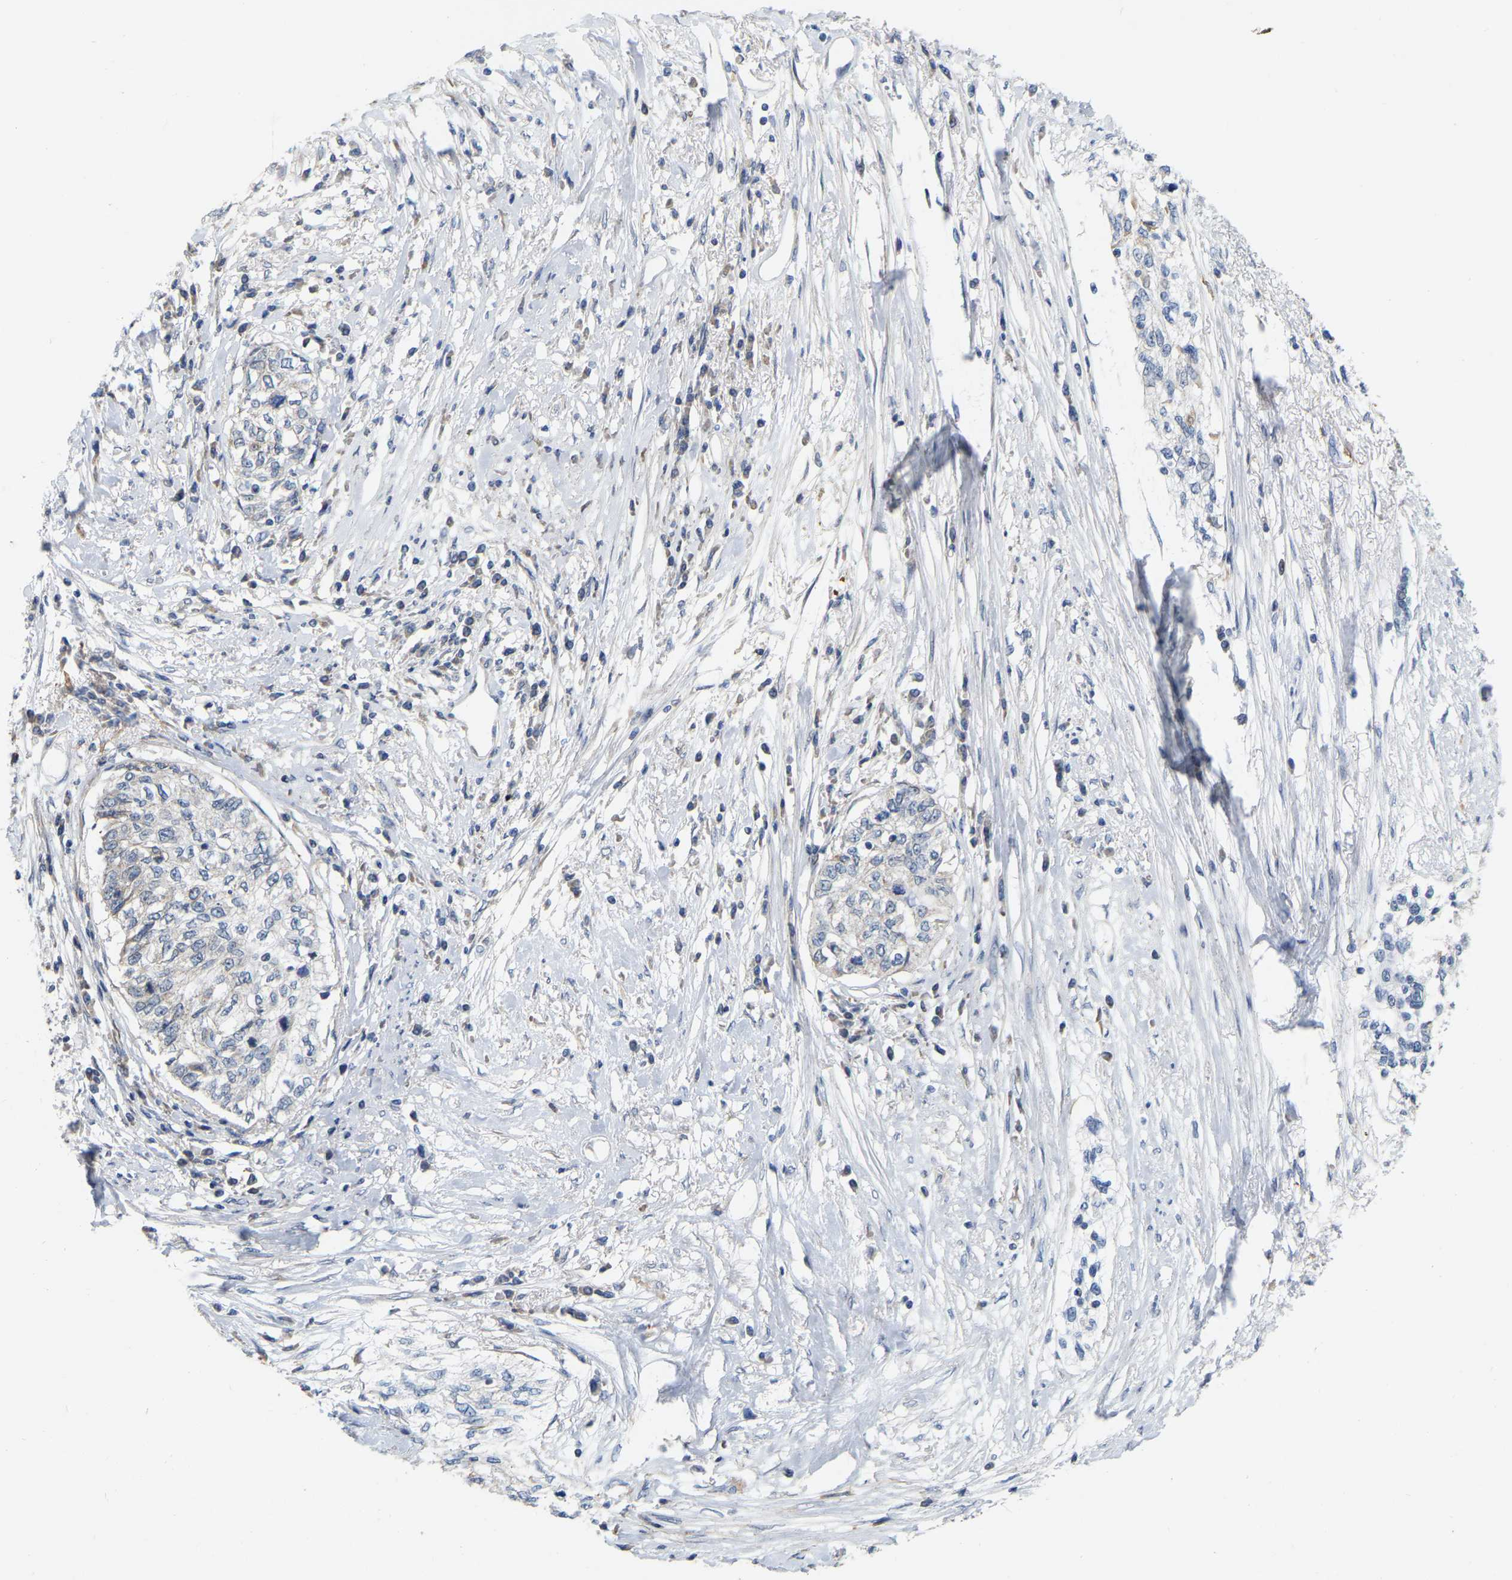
{"staining": {"intensity": "negative", "quantity": "none", "location": "none"}, "tissue": "cervical cancer", "cell_type": "Tumor cells", "image_type": "cancer", "snomed": [{"axis": "morphology", "description": "Squamous cell carcinoma, NOS"}, {"axis": "topography", "description": "Cervix"}], "caption": "Immunohistochemistry photomicrograph of neoplastic tissue: human cervical cancer stained with DAB reveals no significant protein positivity in tumor cells.", "gene": "SSH1", "patient": {"sex": "female", "age": 57}}